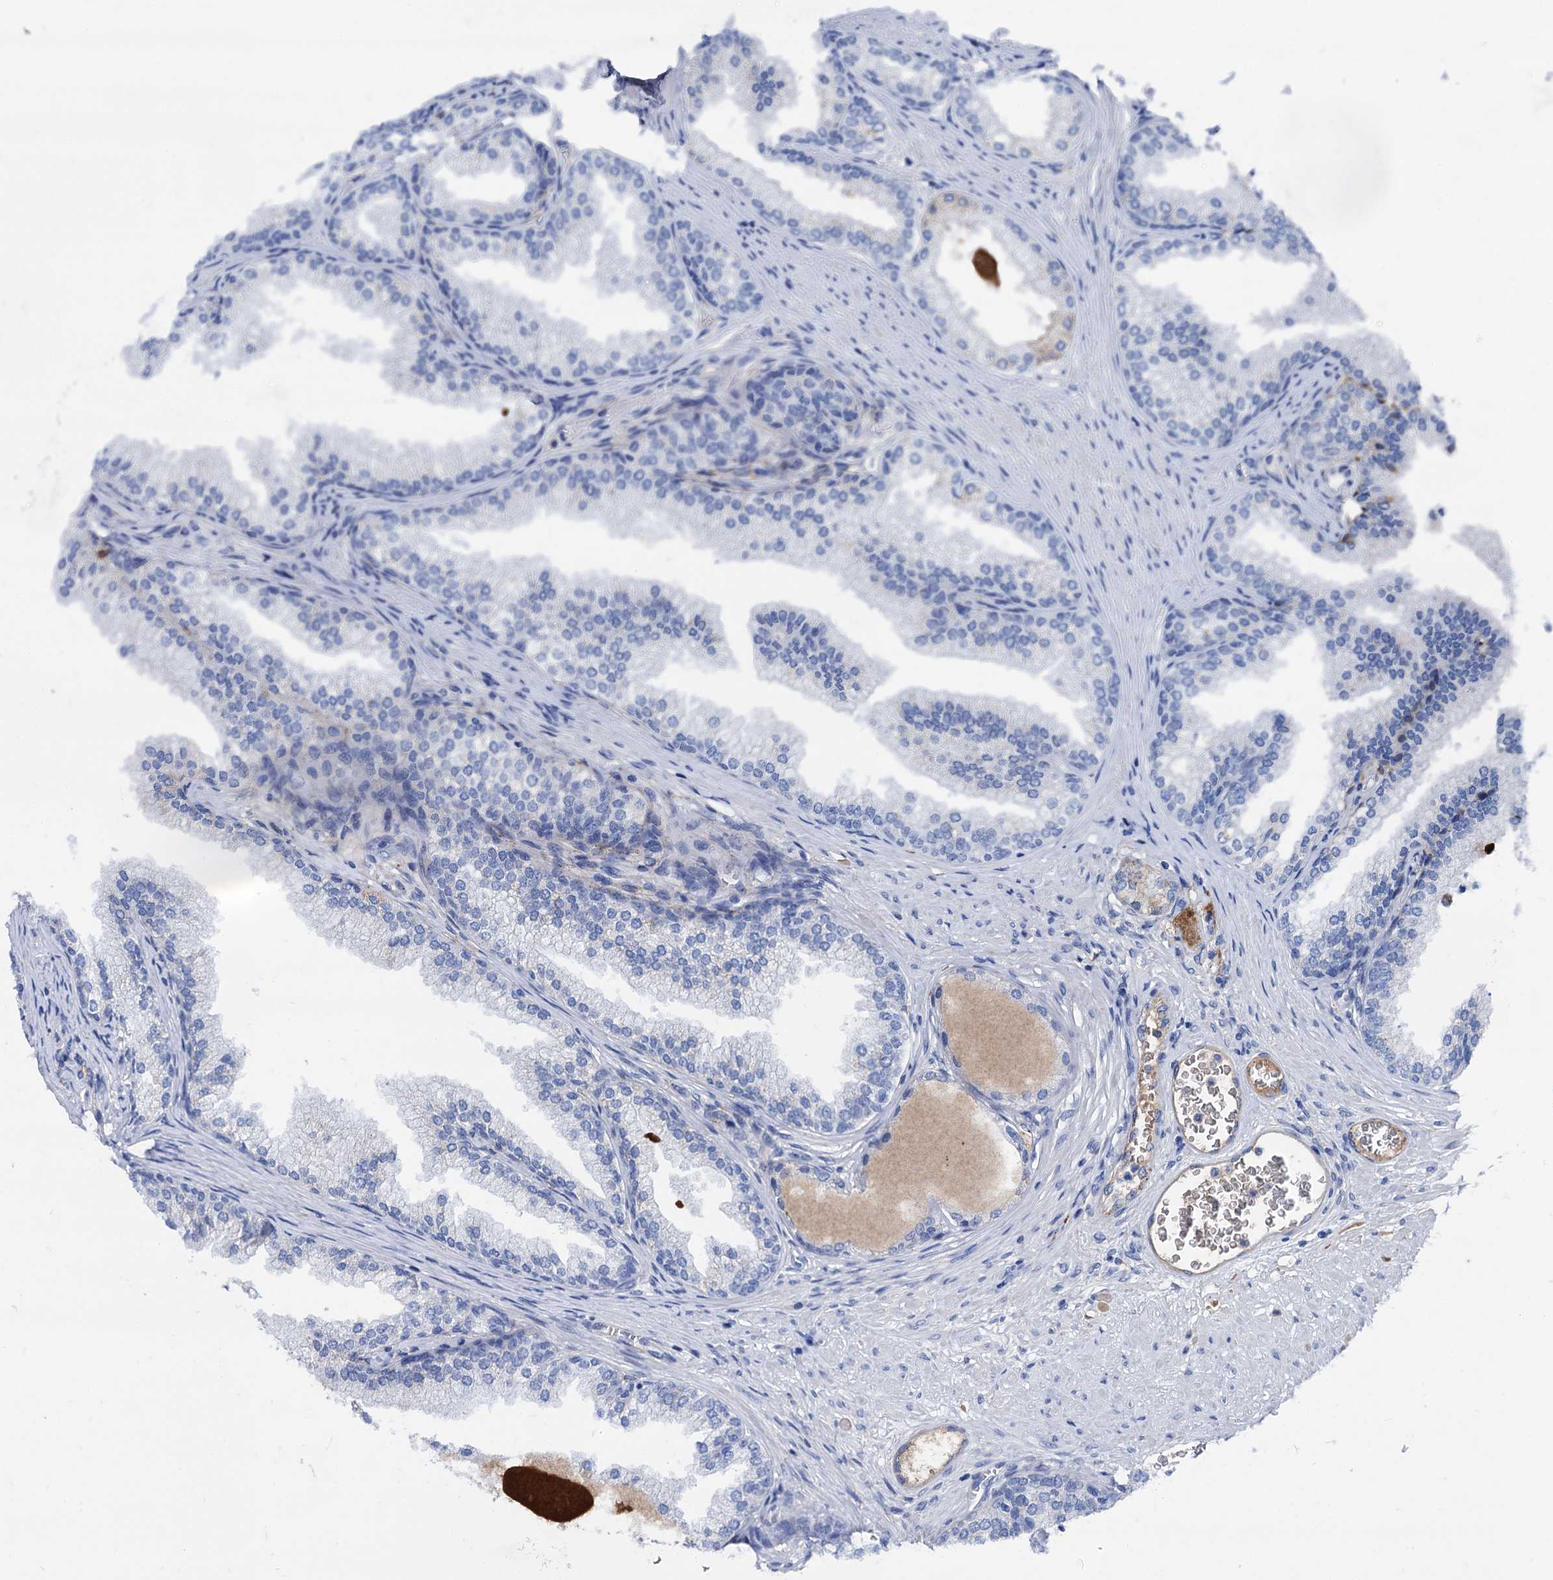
{"staining": {"intensity": "negative", "quantity": "none", "location": "none"}, "tissue": "prostate", "cell_type": "Glandular cells", "image_type": "normal", "snomed": [{"axis": "morphology", "description": "Normal tissue, NOS"}, {"axis": "topography", "description": "Prostate"}], "caption": "Unremarkable prostate was stained to show a protein in brown. There is no significant positivity in glandular cells.", "gene": "APOD", "patient": {"sex": "male", "age": 76}}